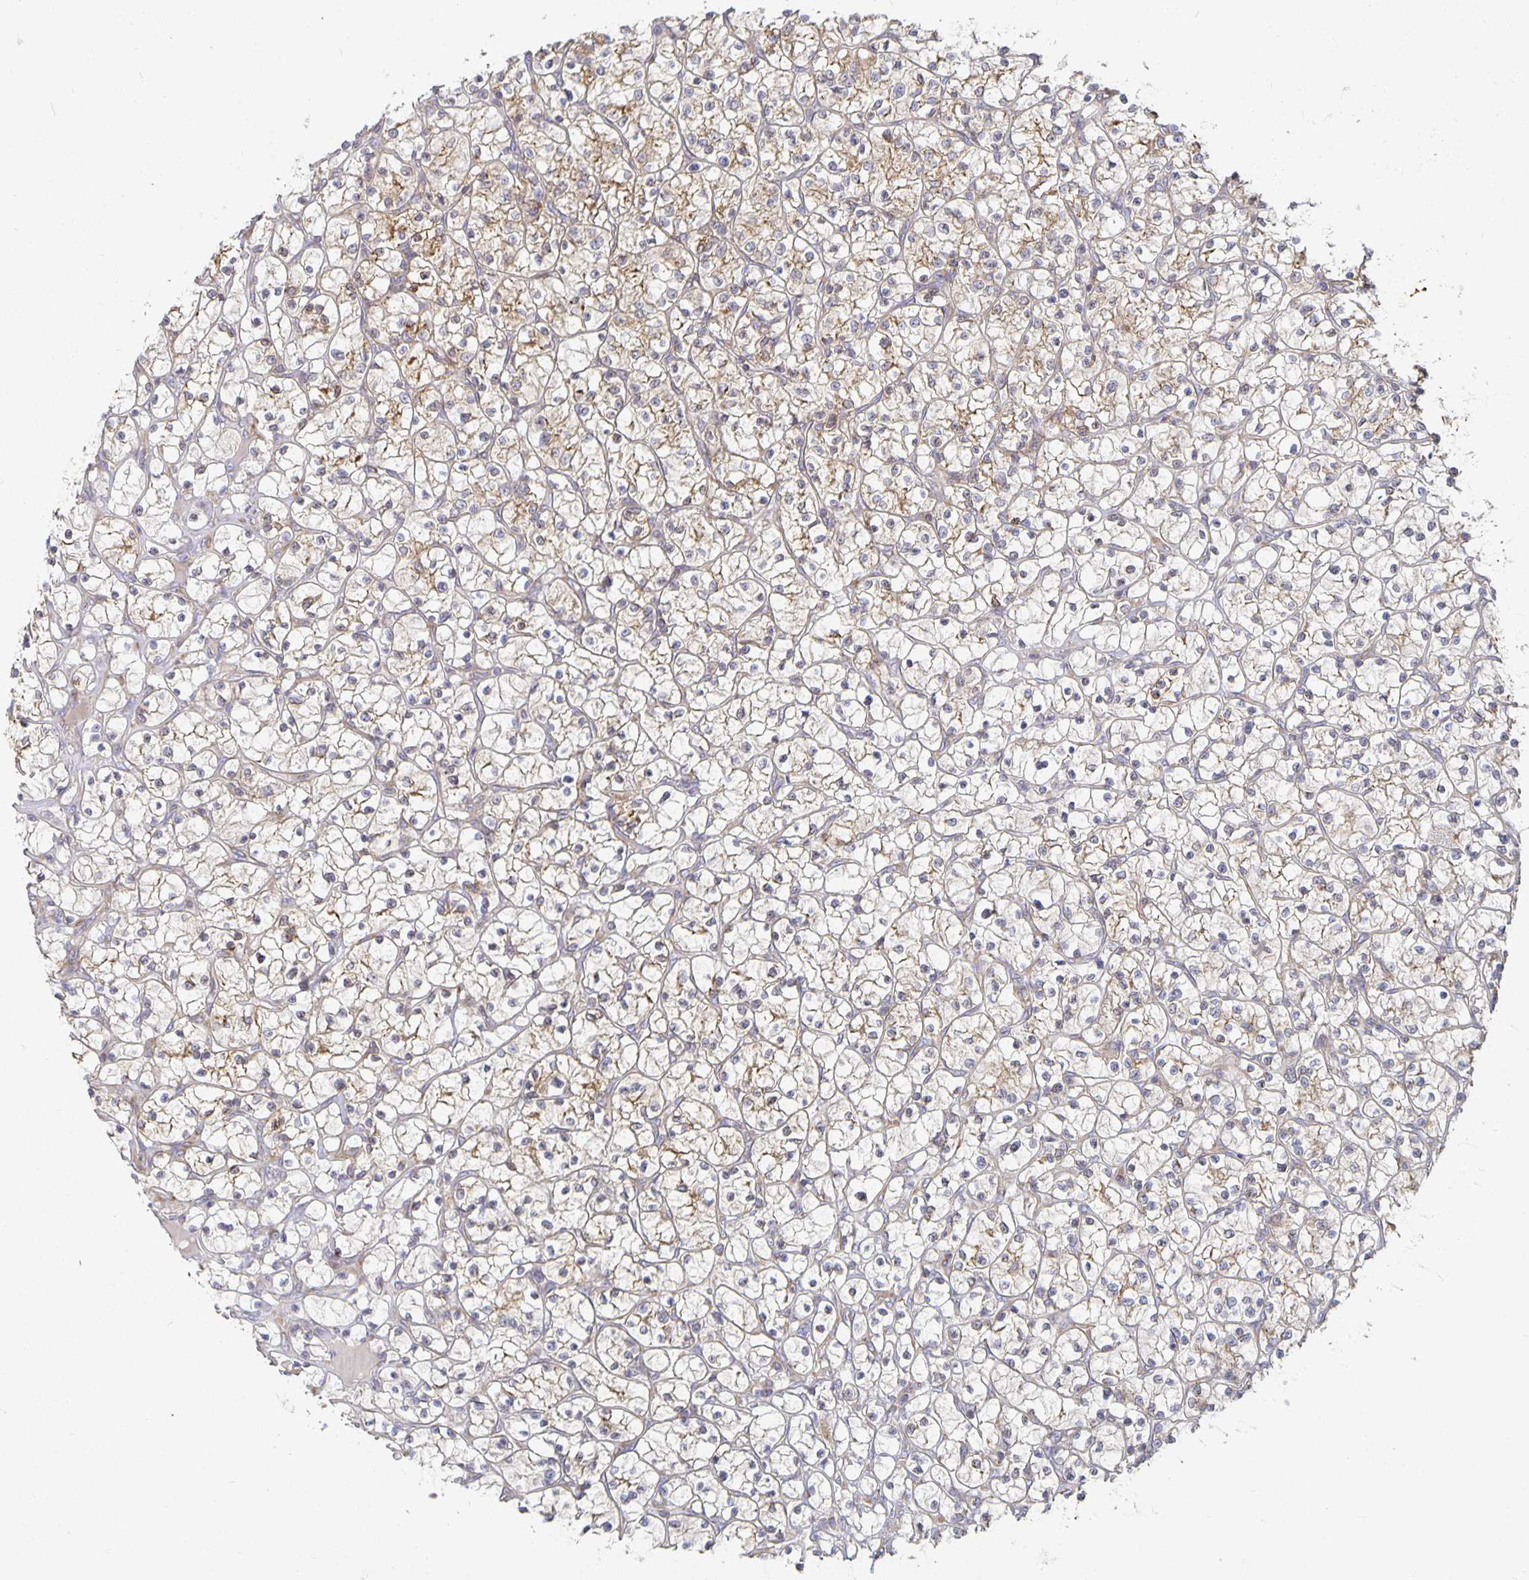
{"staining": {"intensity": "moderate", "quantity": "25%-75%", "location": "cytoplasmic/membranous"}, "tissue": "renal cancer", "cell_type": "Tumor cells", "image_type": "cancer", "snomed": [{"axis": "morphology", "description": "Adenocarcinoma, NOS"}, {"axis": "topography", "description": "Kidney"}], "caption": "An immunohistochemistry image of neoplastic tissue is shown. Protein staining in brown highlights moderate cytoplasmic/membranous positivity in renal cancer within tumor cells.", "gene": "NOMO1", "patient": {"sex": "female", "age": 64}}